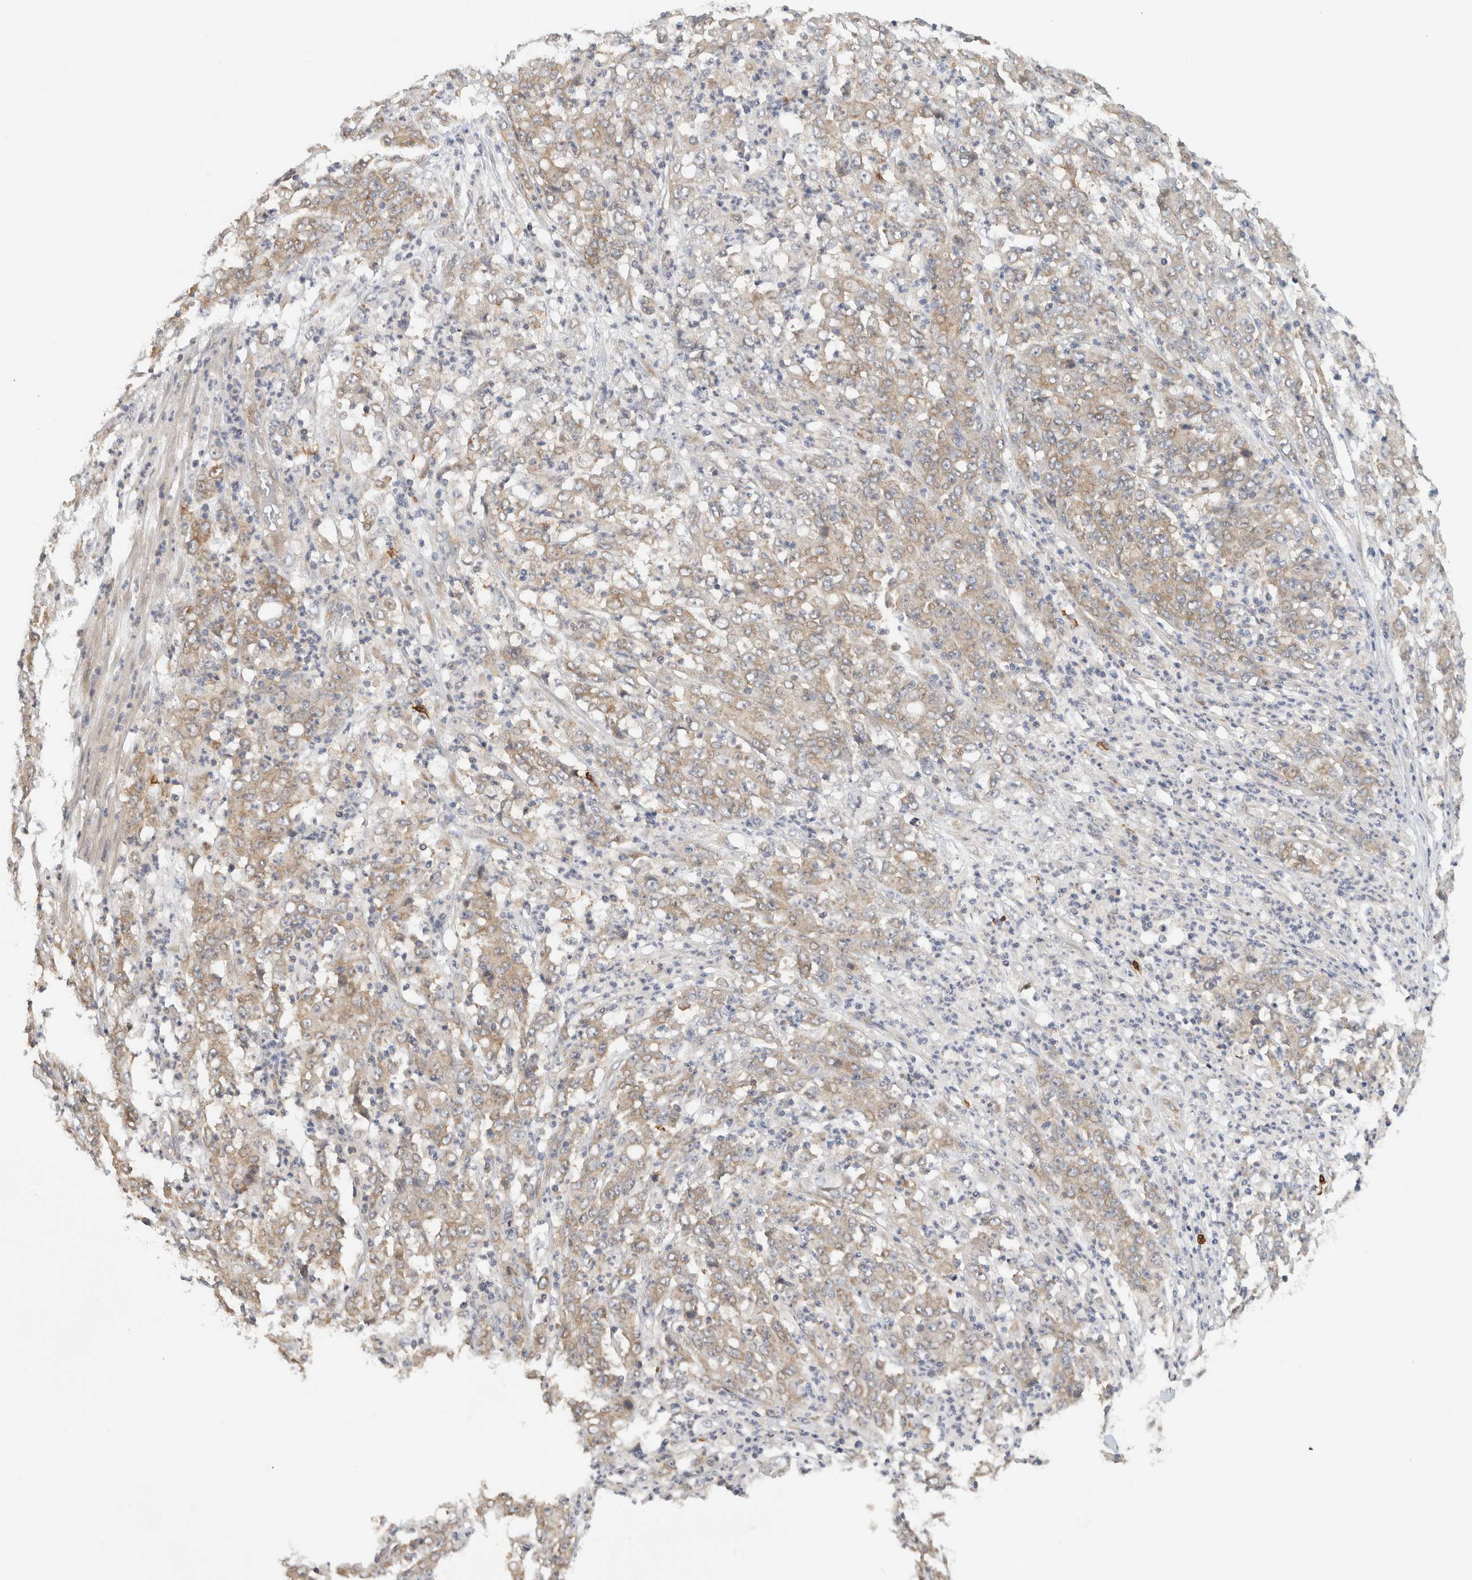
{"staining": {"intensity": "weak", "quantity": "25%-75%", "location": "cytoplasmic/membranous"}, "tissue": "stomach cancer", "cell_type": "Tumor cells", "image_type": "cancer", "snomed": [{"axis": "morphology", "description": "Adenocarcinoma, NOS"}, {"axis": "topography", "description": "Stomach, lower"}], "caption": "A histopathology image showing weak cytoplasmic/membranous expression in approximately 25%-75% of tumor cells in adenocarcinoma (stomach), as visualized by brown immunohistochemical staining.", "gene": "PUM1", "patient": {"sex": "female", "age": 71}}